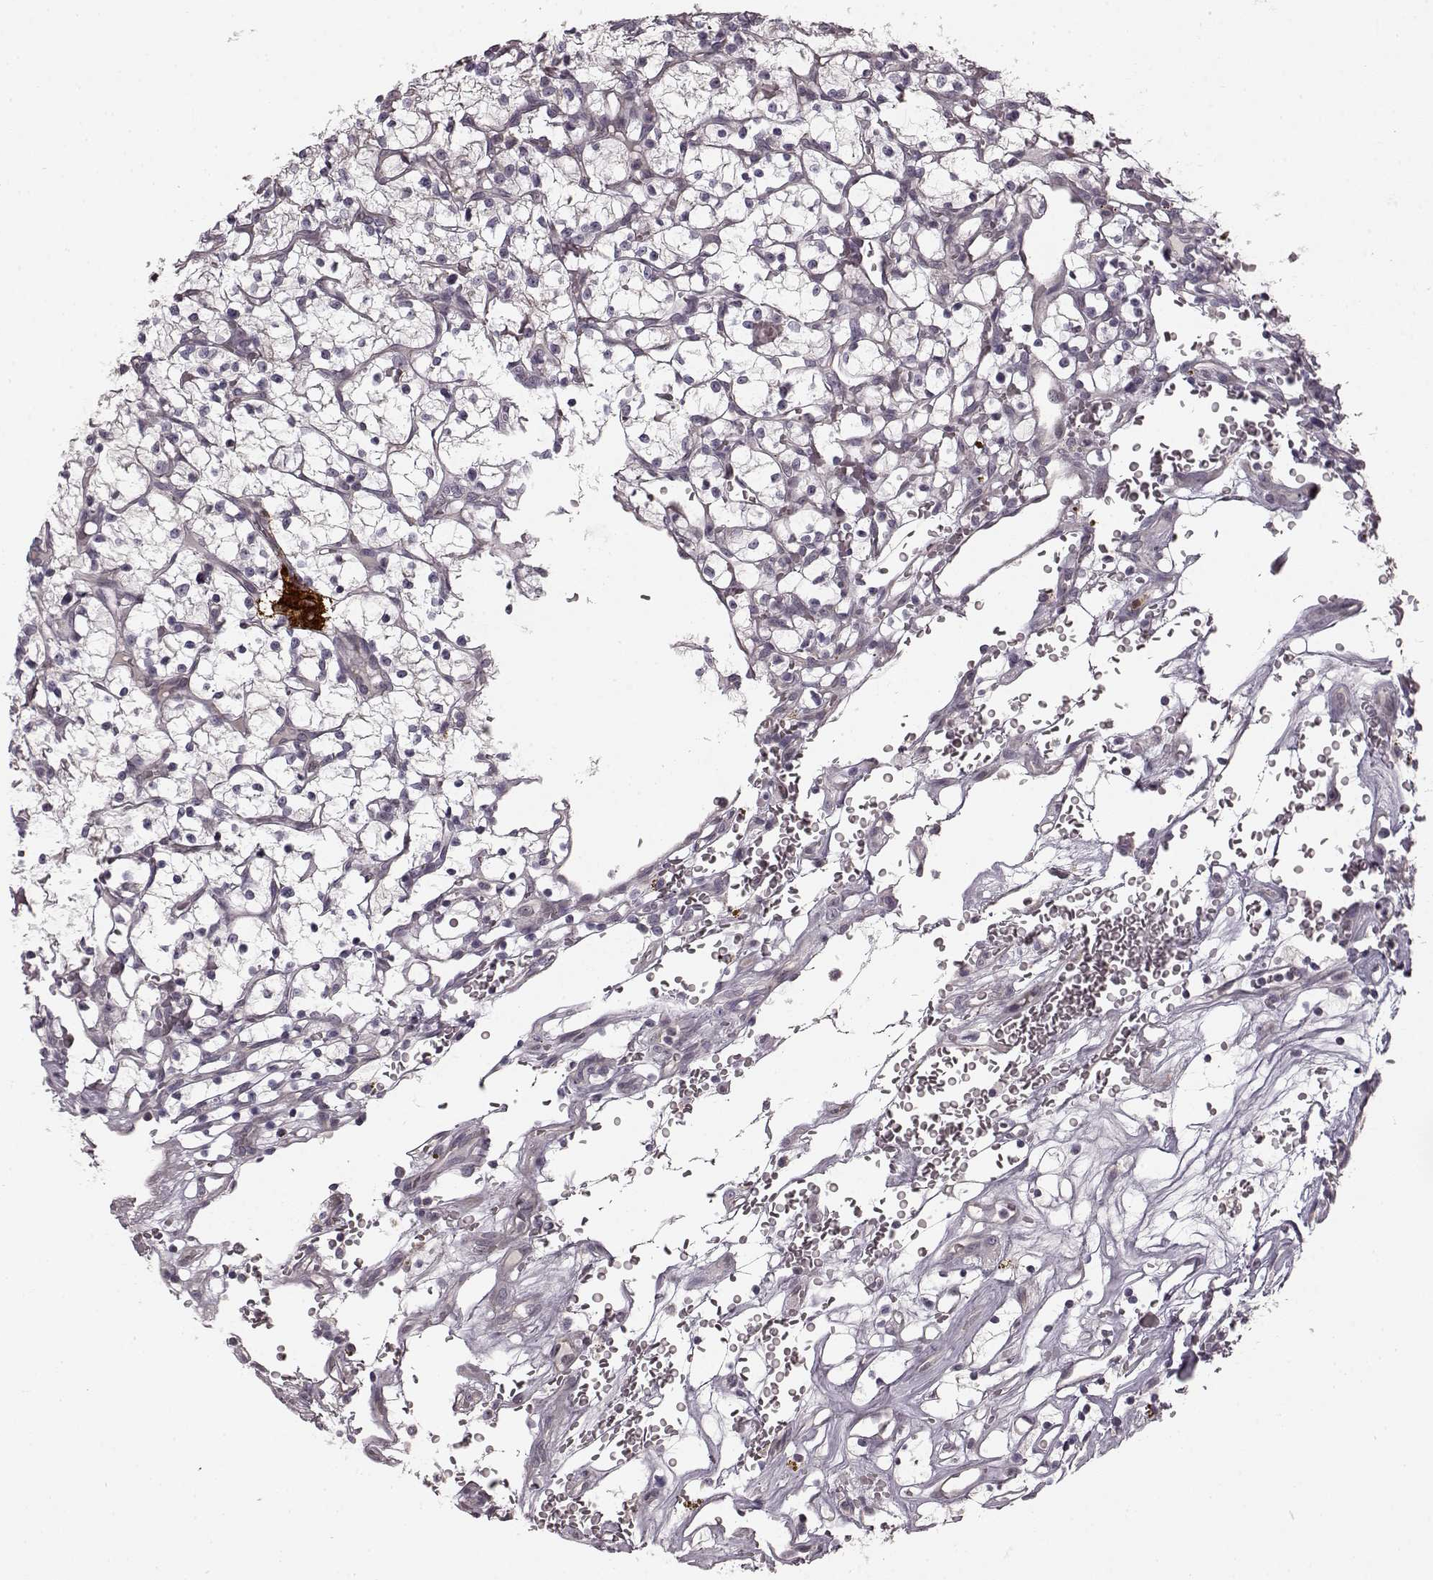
{"staining": {"intensity": "negative", "quantity": "none", "location": "none"}, "tissue": "renal cancer", "cell_type": "Tumor cells", "image_type": "cancer", "snomed": [{"axis": "morphology", "description": "Adenocarcinoma, NOS"}, {"axis": "topography", "description": "Kidney"}], "caption": "High magnification brightfield microscopy of renal cancer stained with DAB (3,3'-diaminobenzidine) (brown) and counterstained with hematoxylin (blue): tumor cells show no significant expression. (Stains: DAB (3,3'-diaminobenzidine) immunohistochemistry with hematoxylin counter stain, Microscopy: brightfield microscopy at high magnification).", "gene": "CHIT1", "patient": {"sex": "female", "age": 64}}